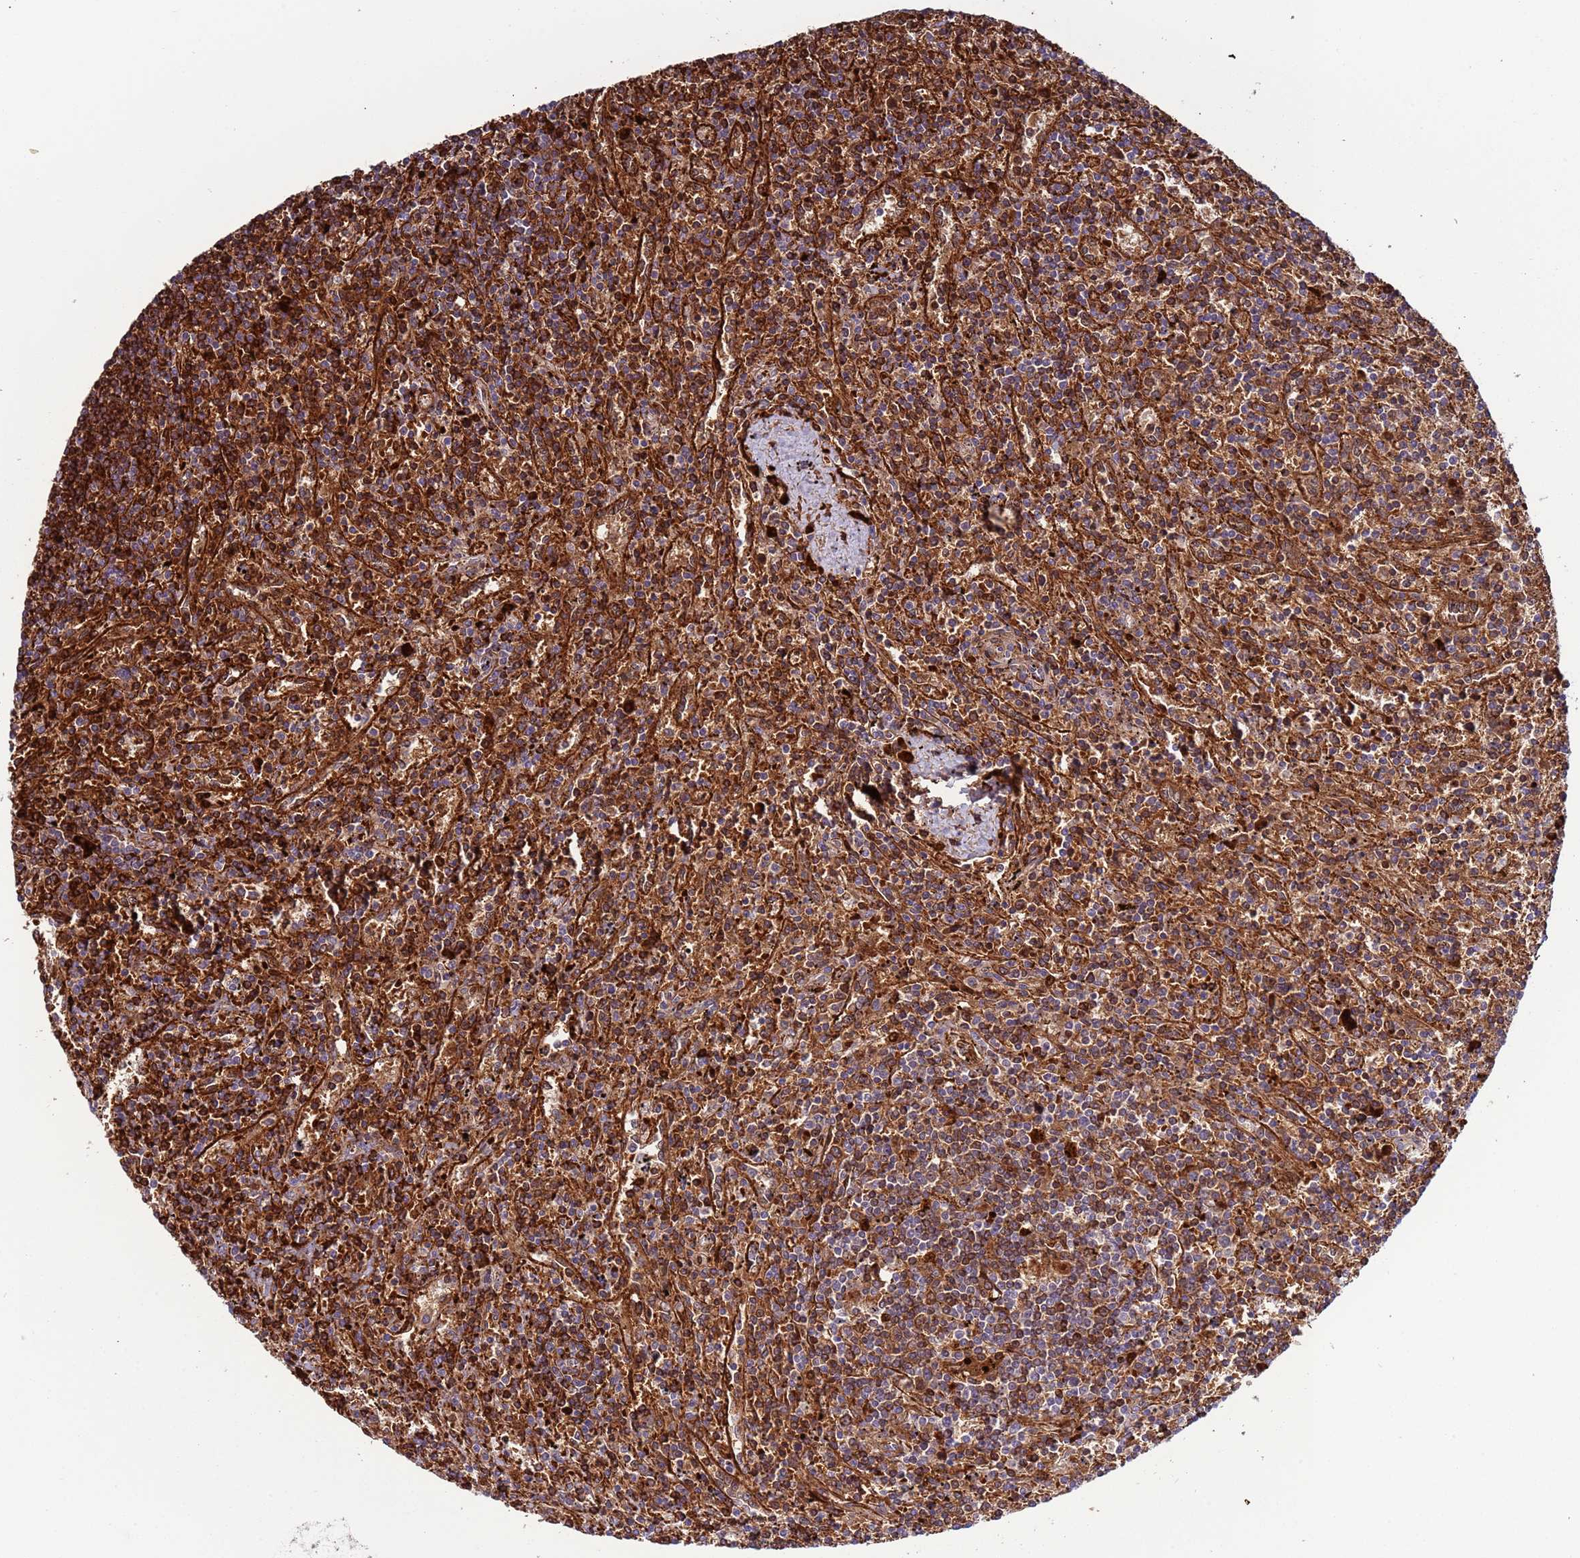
{"staining": {"intensity": "strong", "quantity": "25%-75%", "location": "cytoplasmic/membranous"}, "tissue": "lymphoma", "cell_type": "Tumor cells", "image_type": "cancer", "snomed": [{"axis": "morphology", "description": "Malignant lymphoma, non-Hodgkin's type, Low grade"}, {"axis": "topography", "description": "Spleen"}], "caption": "Immunohistochemical staining of human lymphoma exhibits high levels of strong cytoplasmic/membranous expression in approximately 25%-75% of tumor cells.", "gene": "VPS36", "patient": {"sex": "male", "age": 76}}